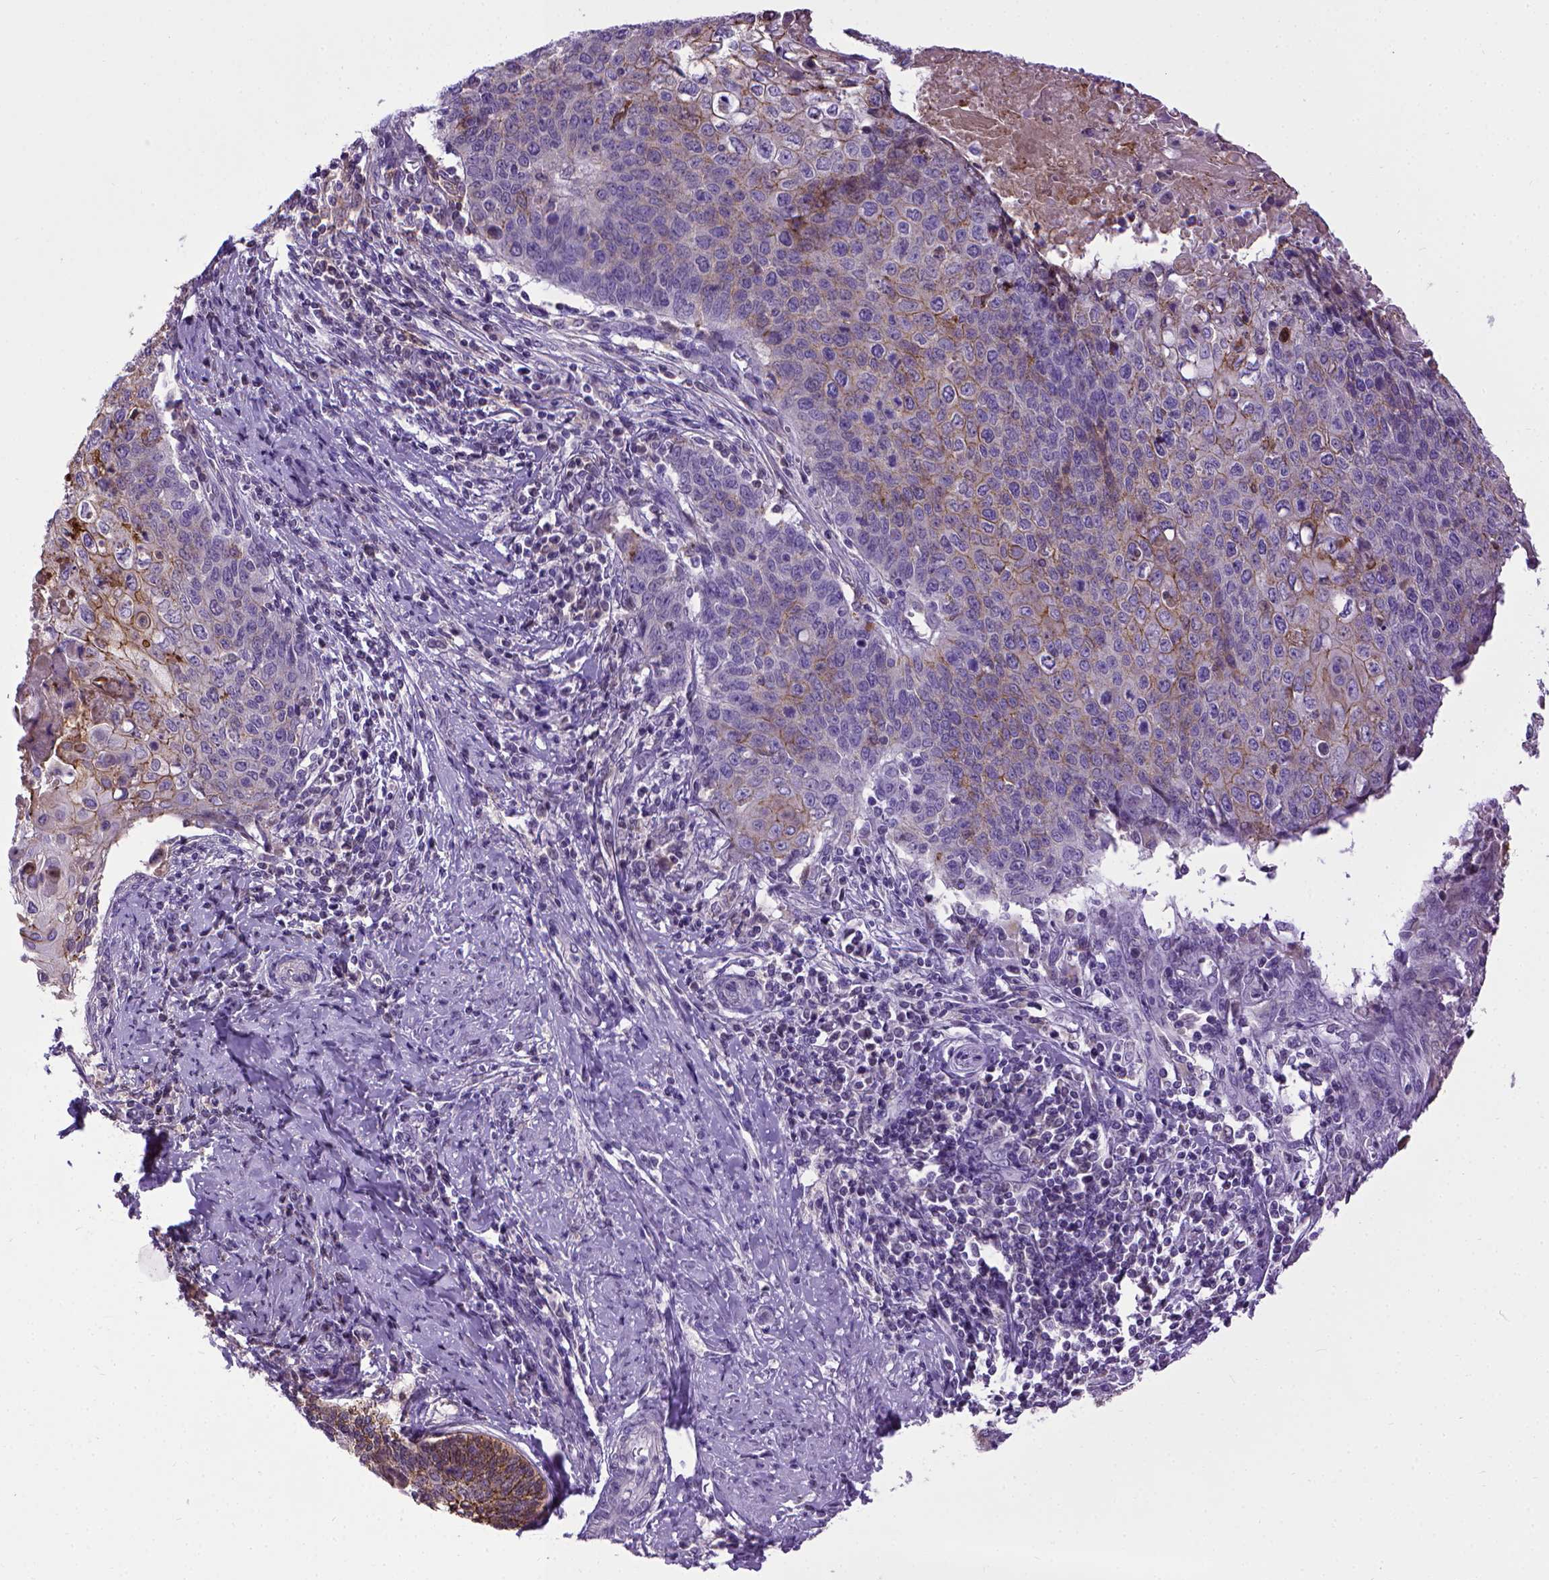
{"staining": {"intensity": "moderate", "quantity": "25%-75%", "location": "cytoplasmic/membranous"}, "tissue": "cervical cancer", "cell_type": "Tumor cells", "image_type": "cancer", "snomed": [{"axis": "morphology", "description": "Squamous cell carcinoma, NOS"}, {"axis": "topography", "description": "Cervix"}], "caption": "A medium amount of moderate cytoplasmic/membranous positivity is present in about 25%-75% of tumor cells in cervical squamous cell carcinoma tissue.", "gene": "CDH1", "patient": {"sex": "female", "age": 39}}